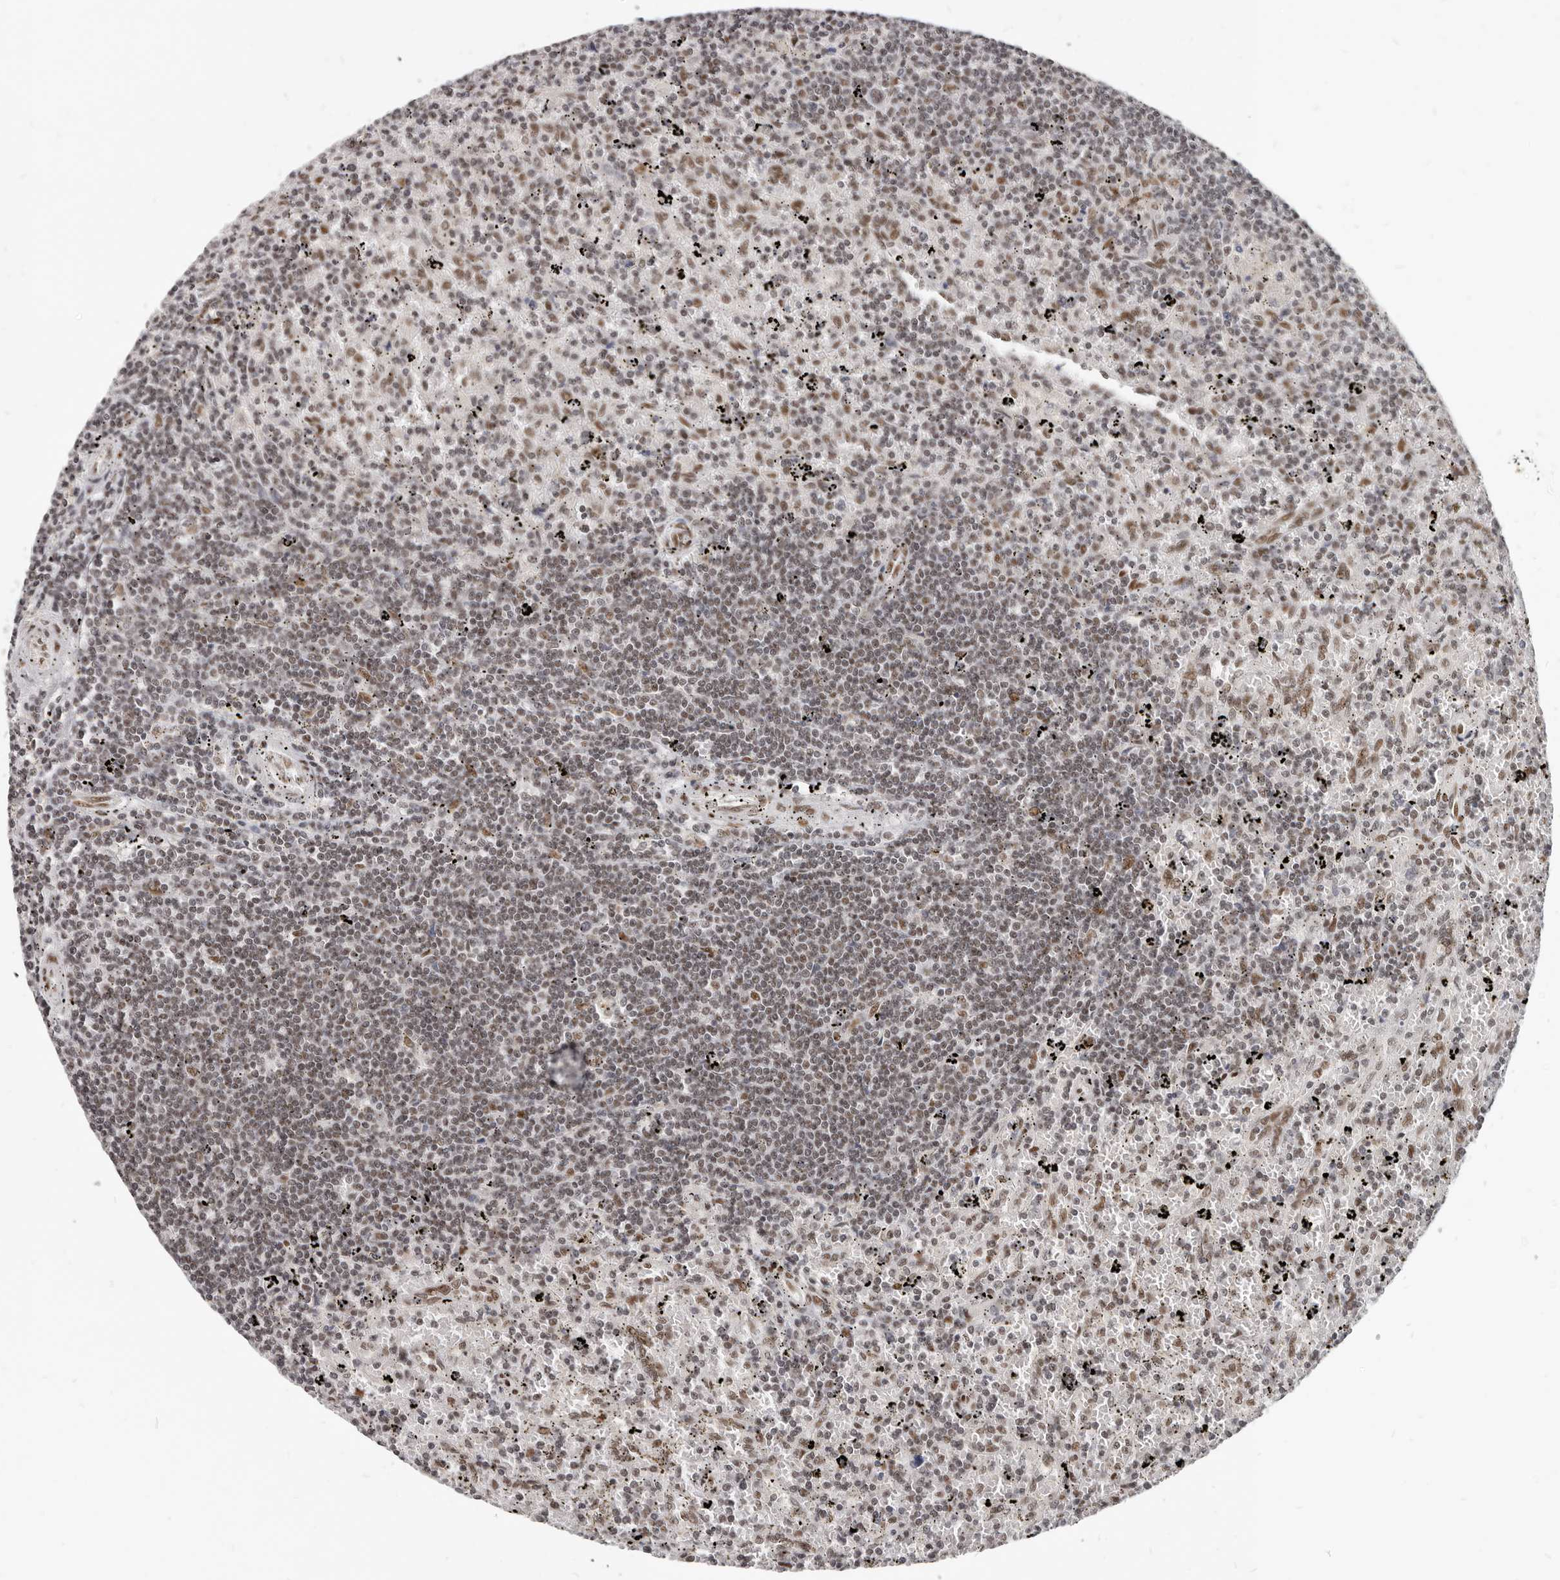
{"staining": {"intensity": "weak", "quantity": "25%-75%", "location": "nuclear"}, "tissue": "lymphoma", "cell_type": "Tumor cells", "image_type": "cancer", "snomed": [{"axis": "morphology", "description": "Malignant lymphoma, non-Hodgkin's type, Low grade"}, {"axis": "topography", "description": "Spleen"}], "caption": "Immunohistochemistry micrograph of neoplastic tissue: human lymphoma stained using IHC reveals low levels of weak protein expression localized specifically in the nuclear of tumor cells, appearing as a nuclear brown color.", "gene": "ATF5", "patient": {"sex": "male", "age": 76}}